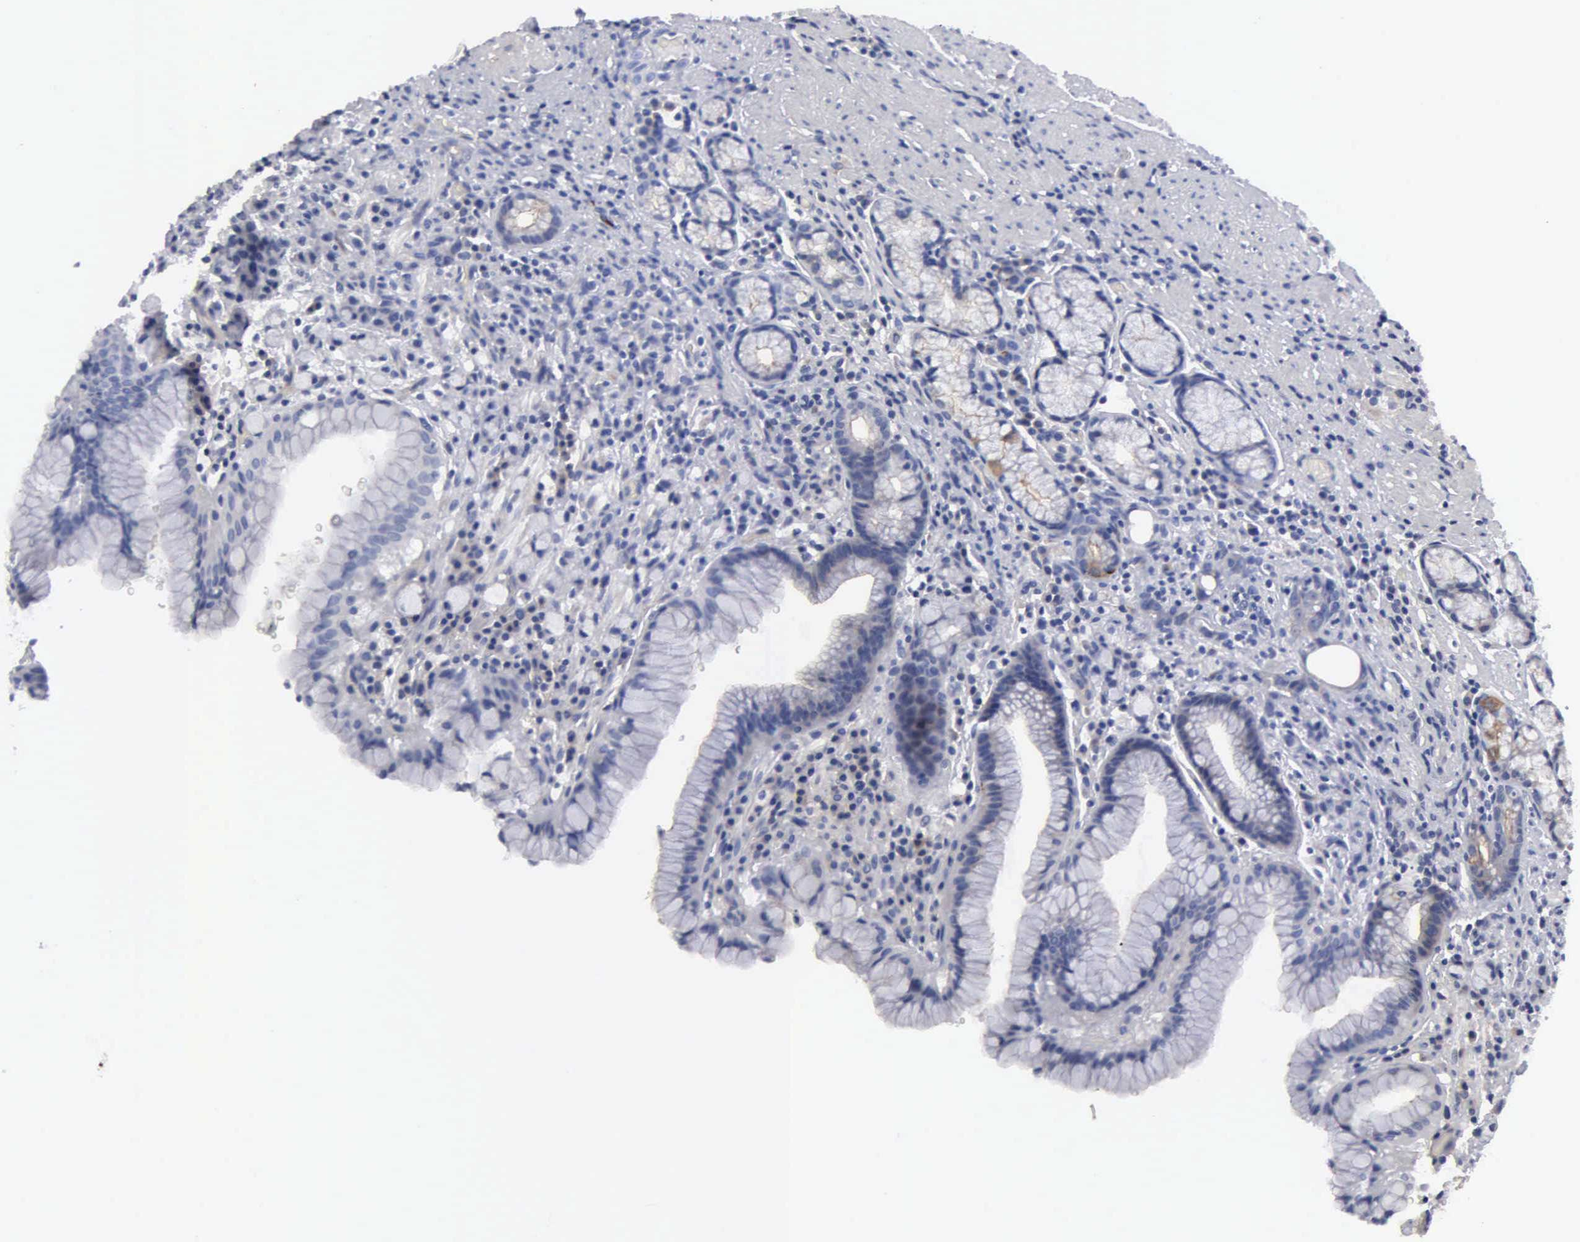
{"staining": {"intensity": "weak", "quantity": "<25%", "location": "cytoplasmic/membranous"}, "tissue": "stomach", "cell_type": "Glandular cells", "image_type": "normal", "snomed": [{"axis": "morphology", "description": "Normal tissue, NOS"}, {"axis": "topography", "description": "Stomach, lower"}], "caption": "A high-resolution image shows IHC staining of normal stomach, which shows no significant expression in glandular cells.", "gene": "RDX", "patient": {"sex": "male", "age": 56}}